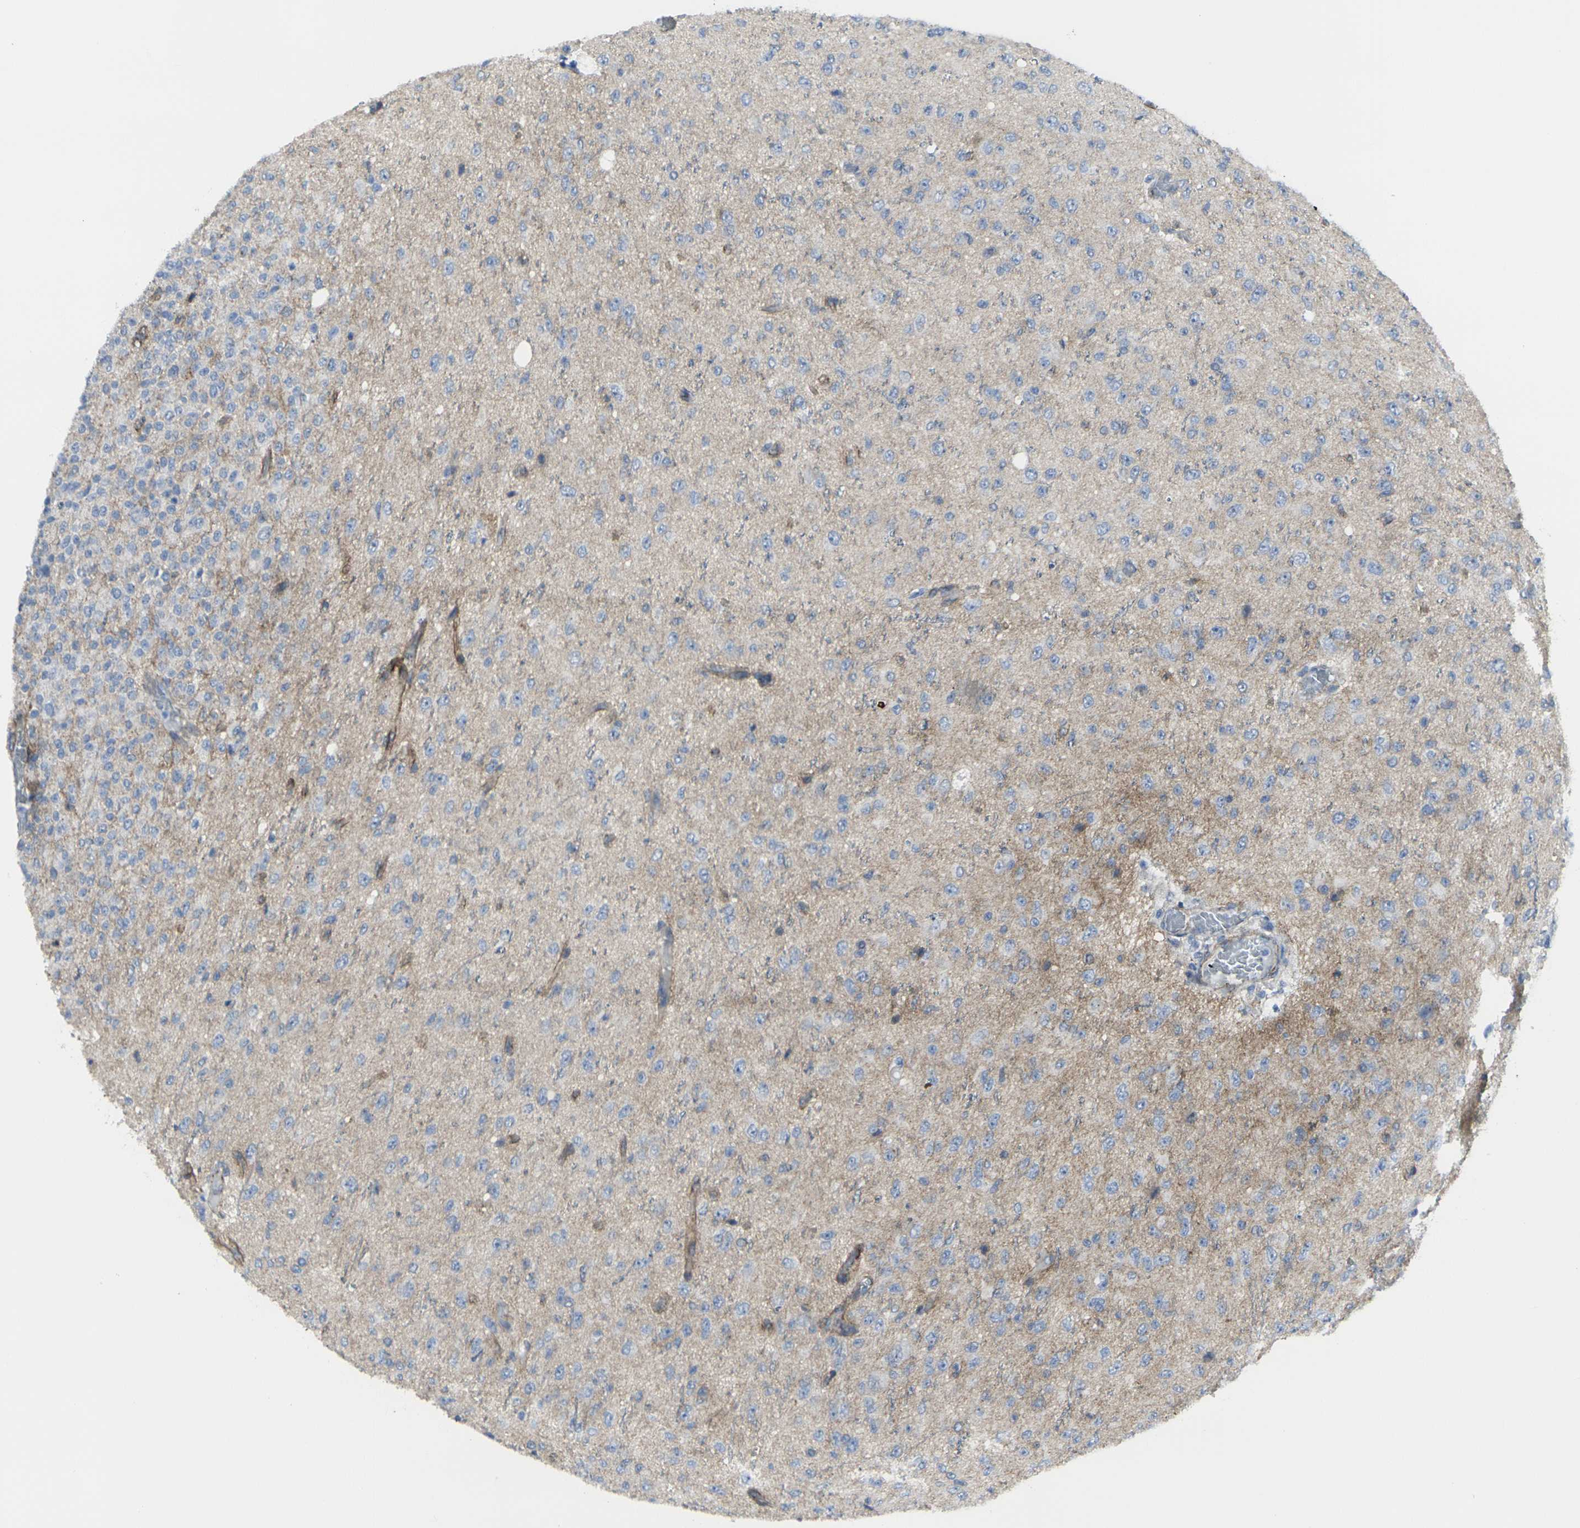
{"staining": {"intensity": "negative", "quantity": "none", "location": "none"}, "tissue": "glioma", "cell_type": "Tumor cells", "image_type": "cancer", "snomed": [{"axis": "morphology", "description": "Glioma, malignant, High grade"}, {"axis": "topography", "description": "pancreas cauda"}], "caption": "Immunohistochemistry (IHC) of human high-grade glioma (malignant) demonstrates no expression in tumor cells.", "gene": "CDH11", "patient": {"sex": "male", "age": 60}}